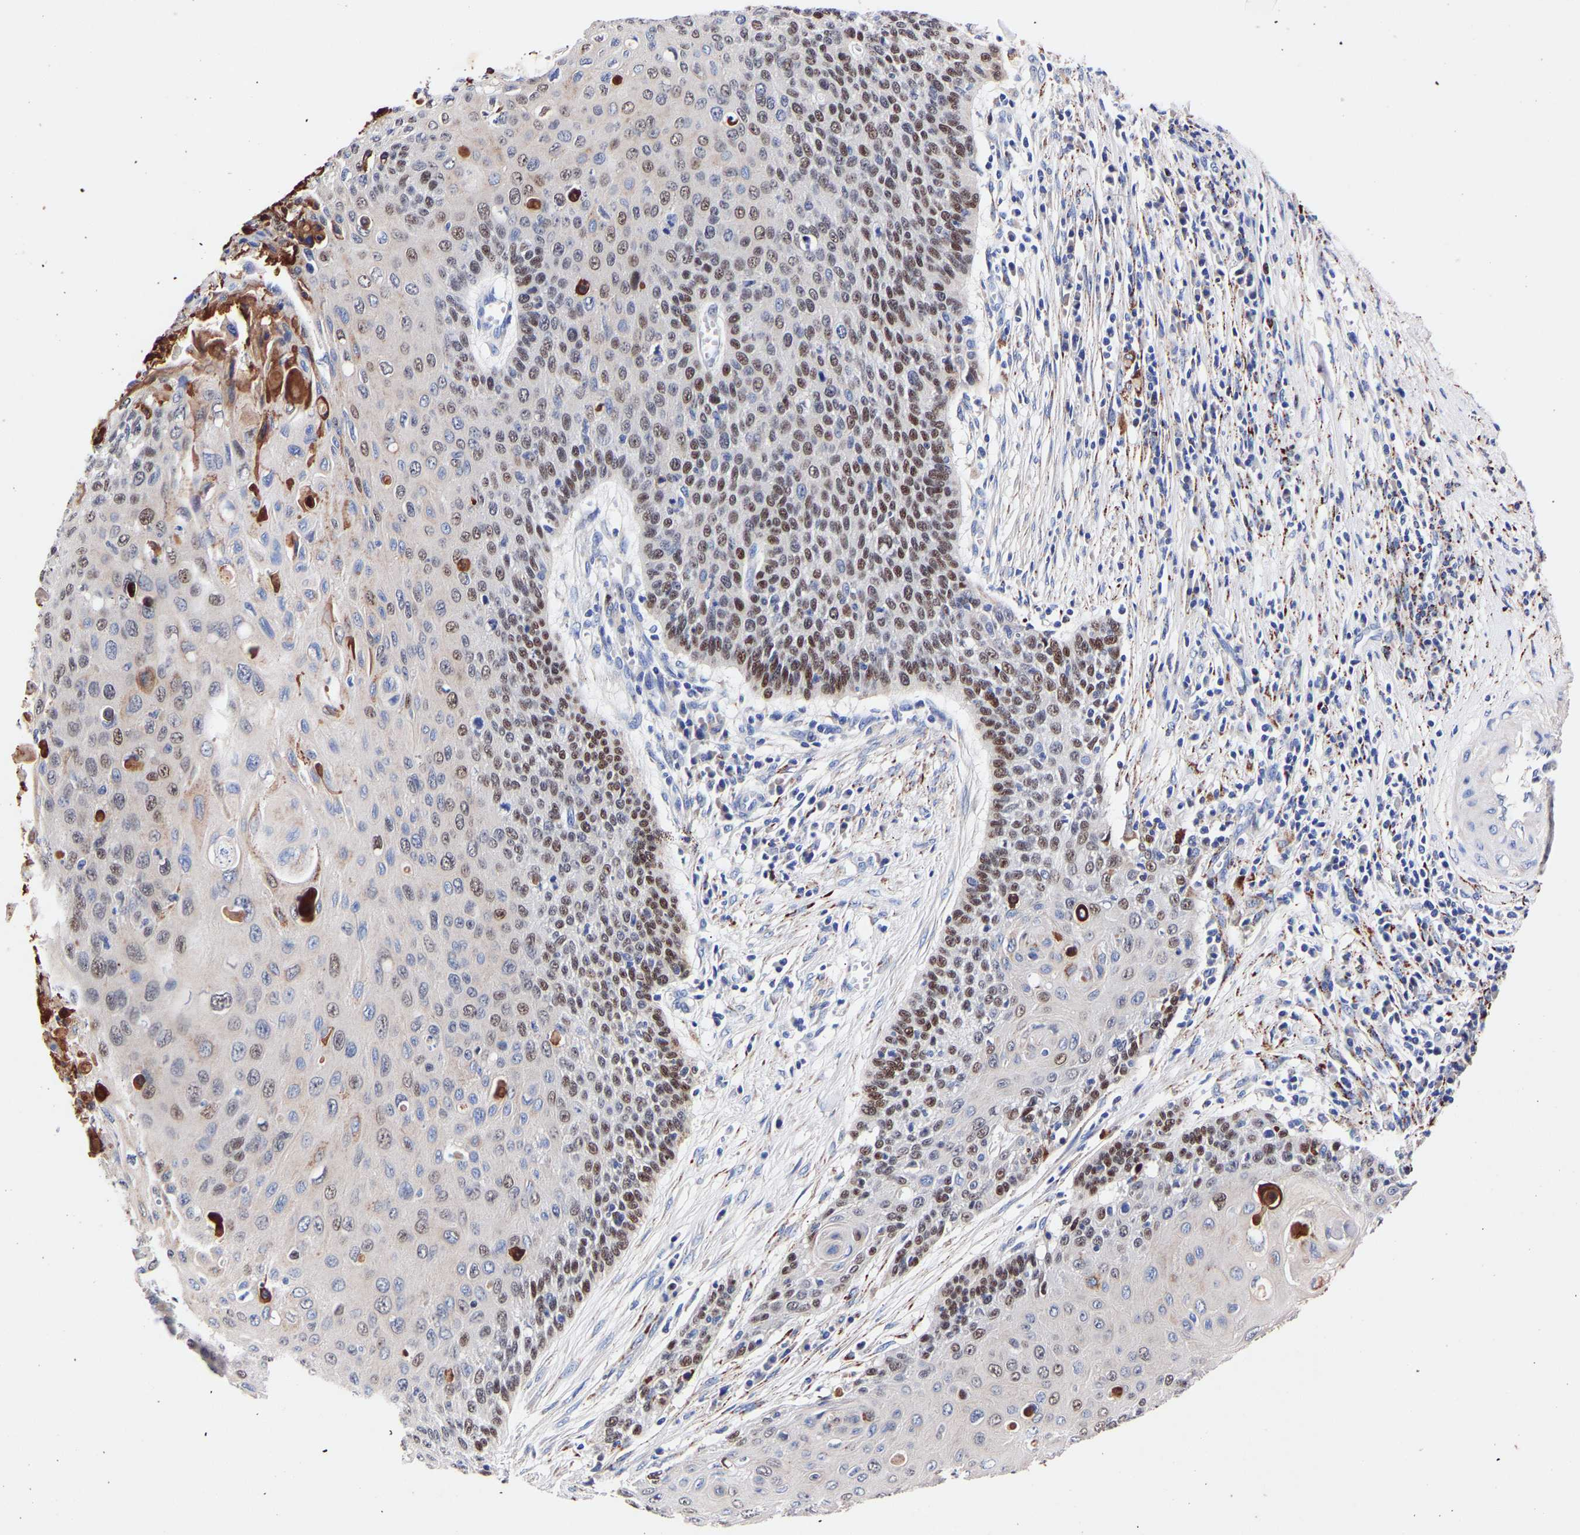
{"staining": {"intensity": "moderate", "quantity": ">75%", "location": "nuclear"}, "tissue": "cervical cancer", "cell_type": "Tumor cells", "image_type": "cancer", "snomed": [{"axis": "morphology", "description": "Squamous cell carcinoma, NOS"}, {"axis": "topography", "description": "Cervix"}], "caption": "A brown stain labels moderate nuclear expression of a protein in cervical cancer (squamous cell carcinoma) tumor cells.", "gene": "SEM1", "patient": {"sex": "female", "age": 39}}